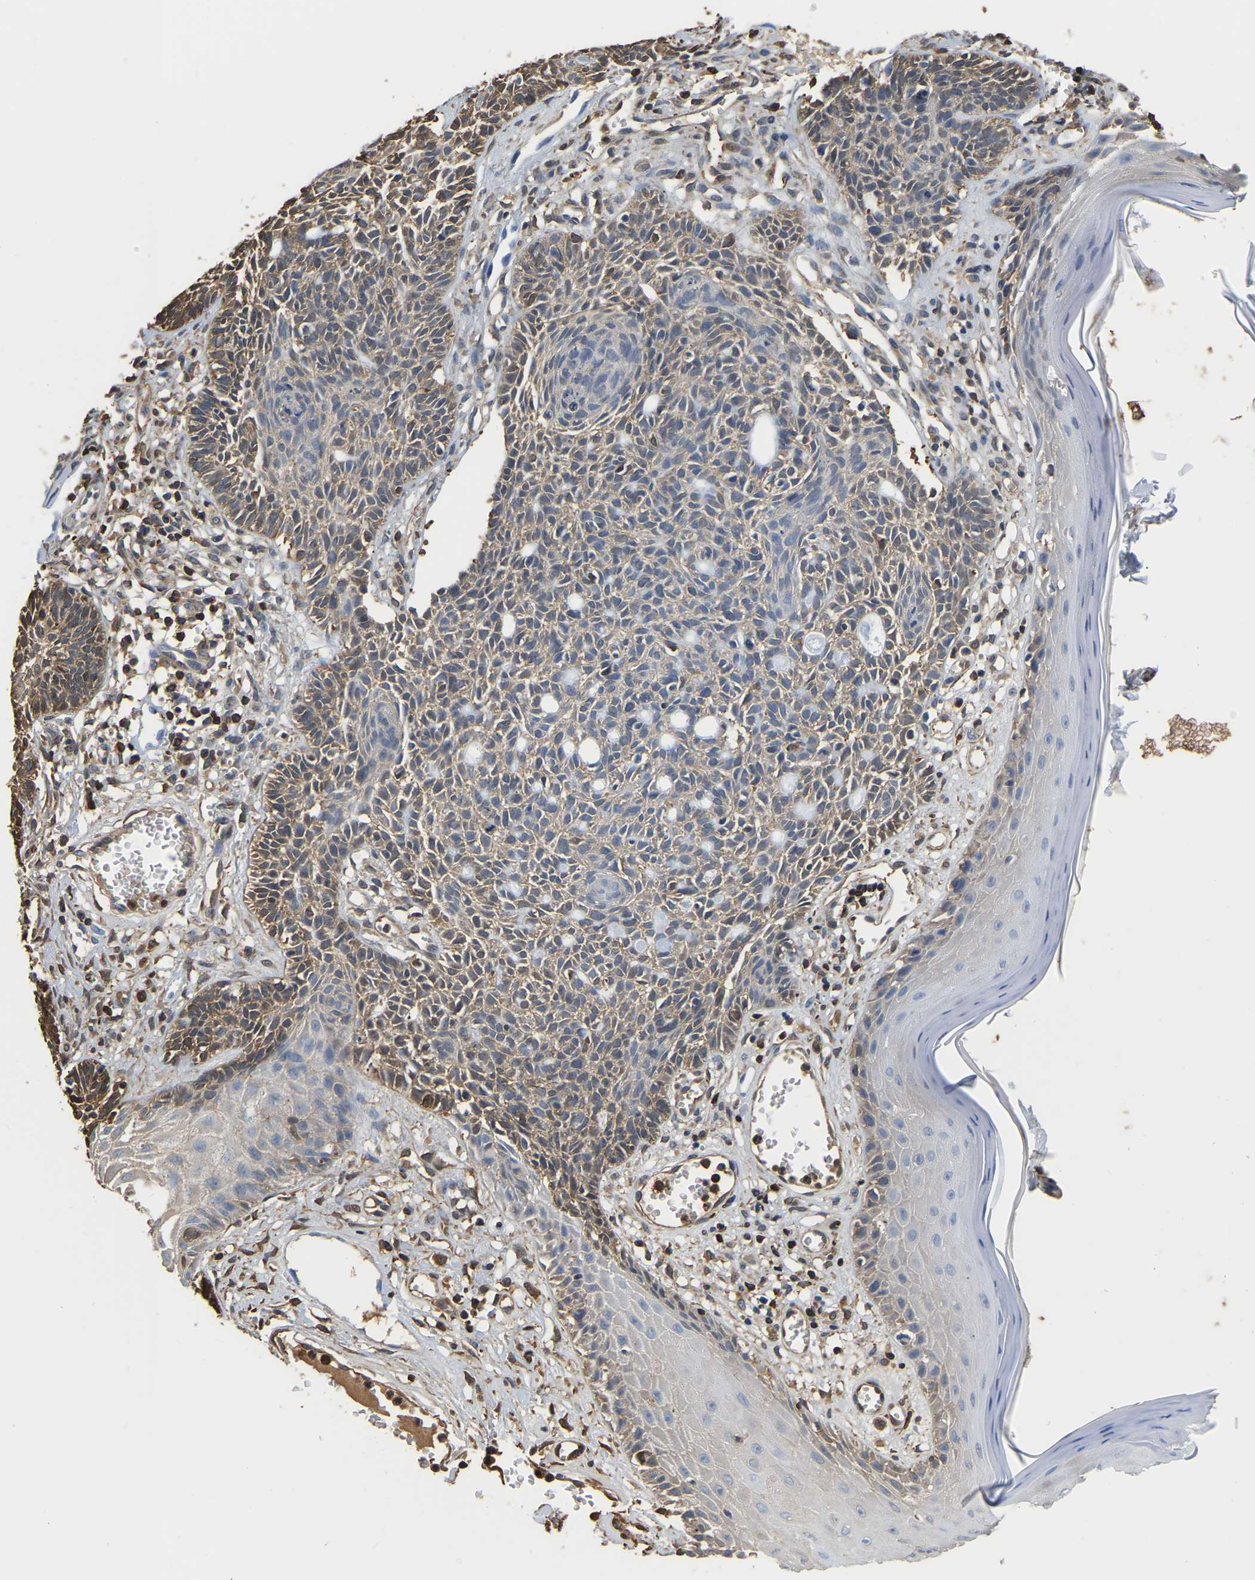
{"staining": {"intensity": "moderate", "quantity": "25%-75%", "location": "cytoplasmic/membranous"}, "tissue": "skin cancer", "cell_type": "Tumor cells", "image_type": "cancer", "snomed": [{"axis": "morphology", "description": "Basal cell carcinoma"}, {"axis": "topography", "description": "Skin"}], "caption": "Moderate cytoplasmic/membranous positivity is appreciated in about 25%-75% of tumor cells in basal cell carcinoma (skin).", "gene": "LDHB", "patient": {"sex": "male", "age": 67}}